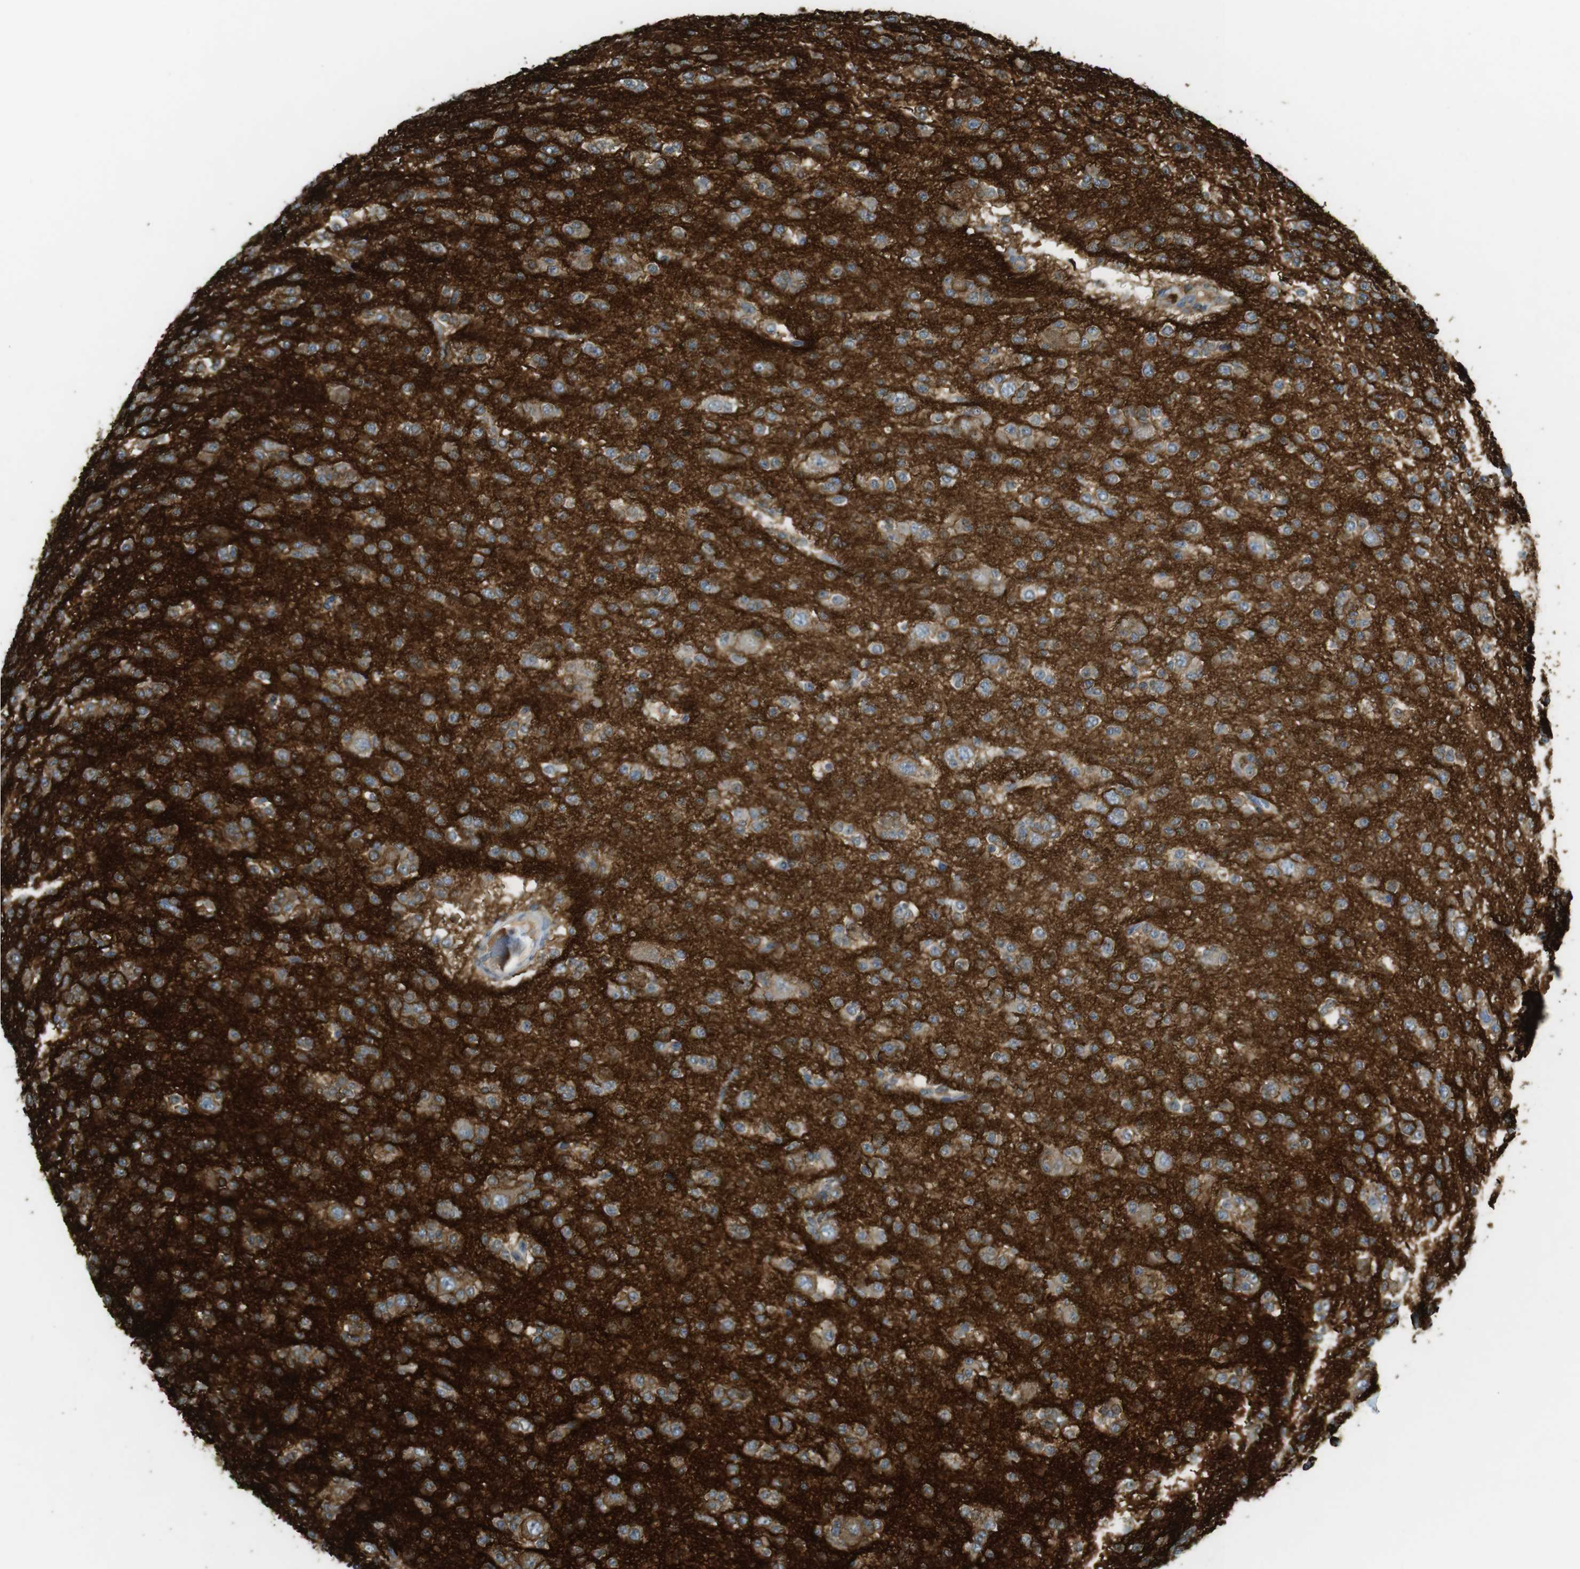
{"staining": {"intensity": "weak", "quantity": ">75%", "location": "cytoplasmic/membranous"}, "tissue": "glioma", "cell_type": "Tumor cells", "image_type": "cancer", "snomed": [{"axis": "morphology", "description": "Glioma, malignant, Low grade"}, {"axis": "topography", "description": "Brain"}], "caption": "About >75% of tumor cells in human glioma exhibit weak cytoplasmic/membranous protein expression as visualized by brown immunohistochemical staining.", "gene": "SIRPA", "patient": {"sex": "male", "age": 38}}